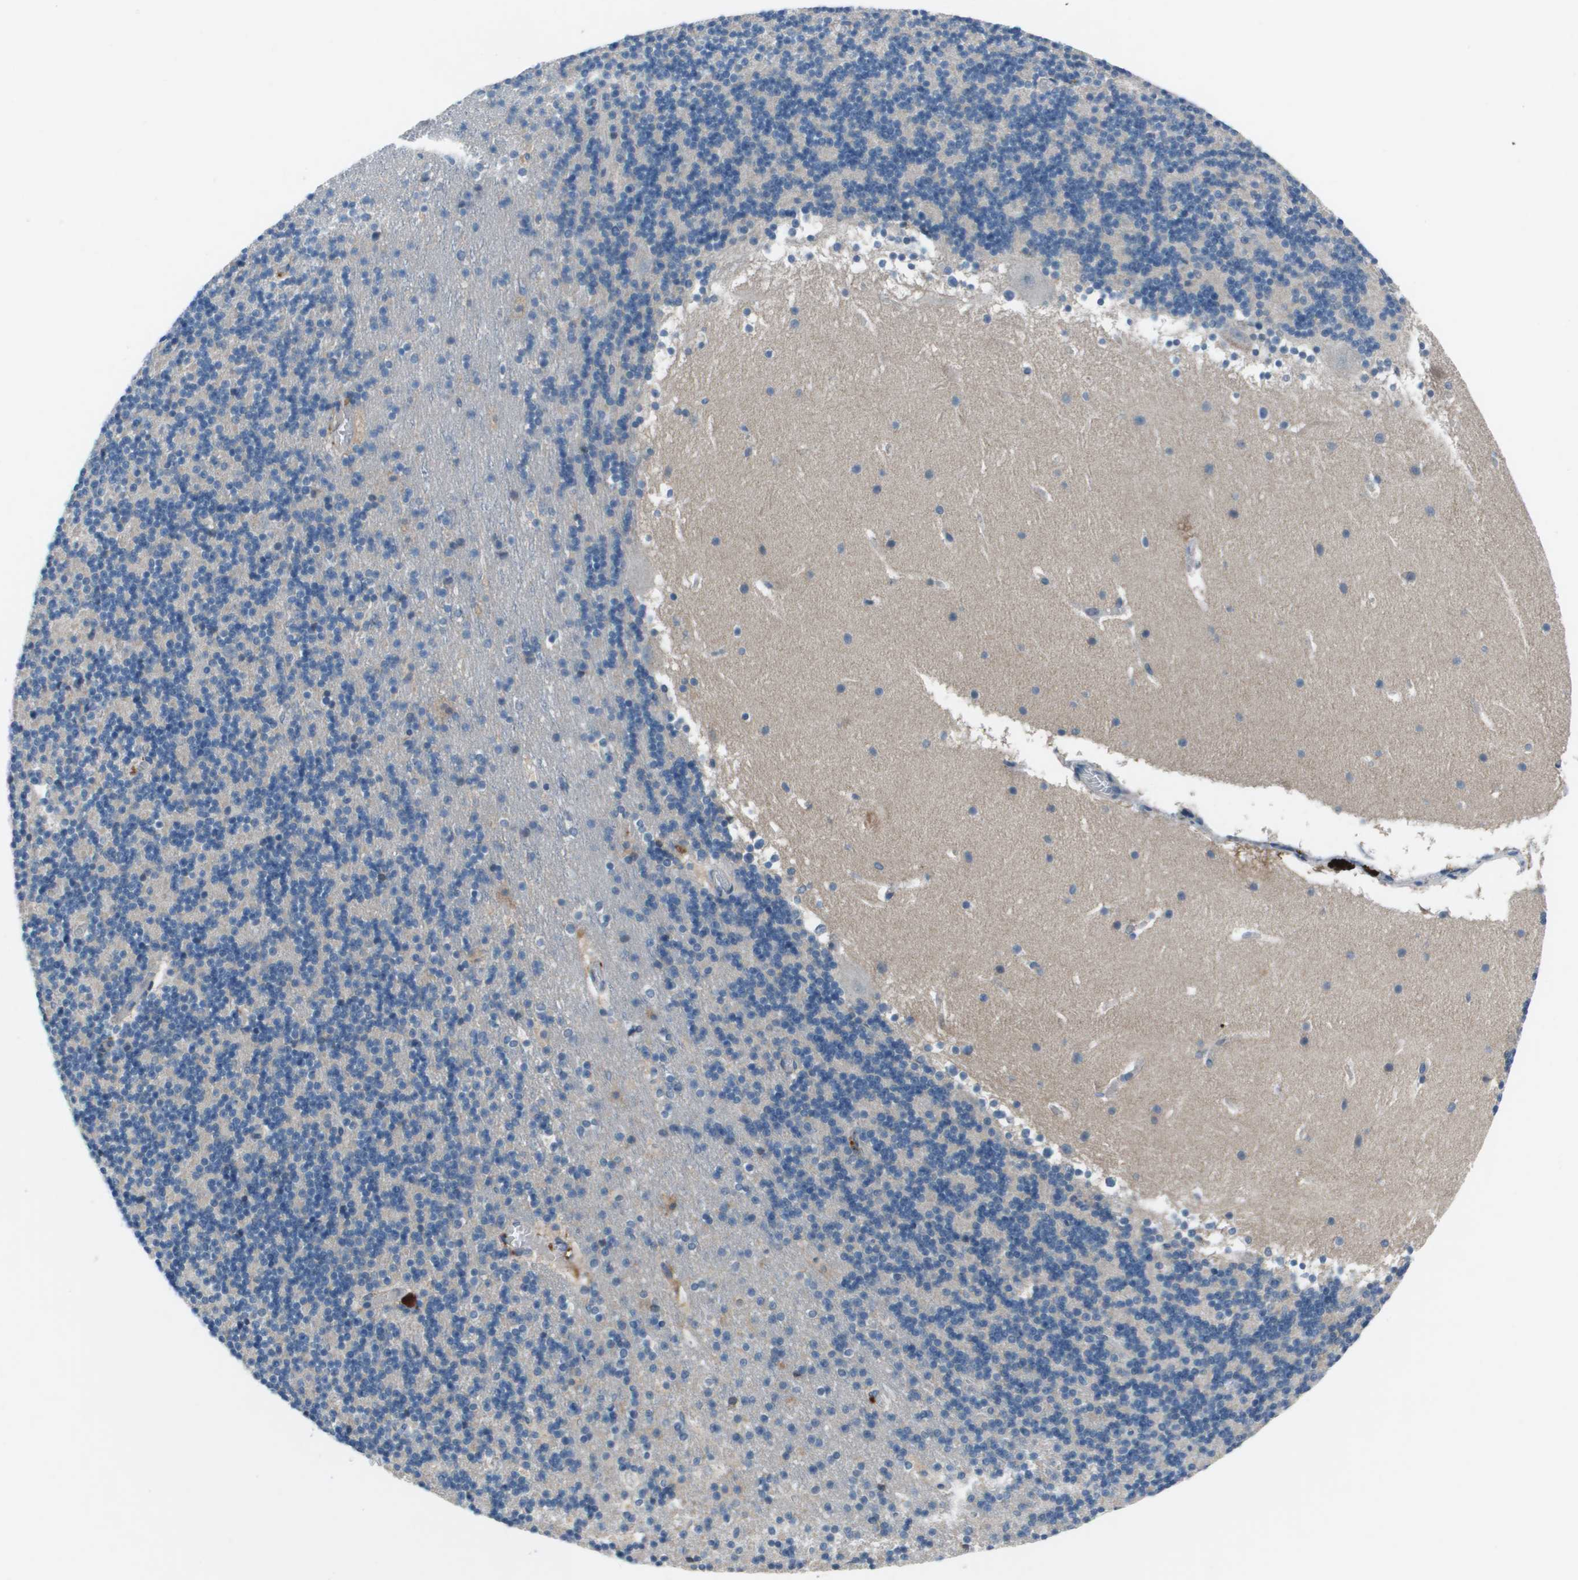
{"staining": {"intensity": "negative", "quantity": "none", "location": "none"}, "tissue": "cerebellum", "cell_type": "Cells in granular layer", "image_type": "normal", "snomed": [{"axis": "morphology", "description": "Normal tissue, NOS"}, {"axis": "topography", "description": "Cerebellum"}], "caption": "Immunohistochemical staining of normal cerebellum displays no significant staining in cells in granular layer.", "gene": "PCOLCE", "patient": {"sex": "male", "age": 45}}